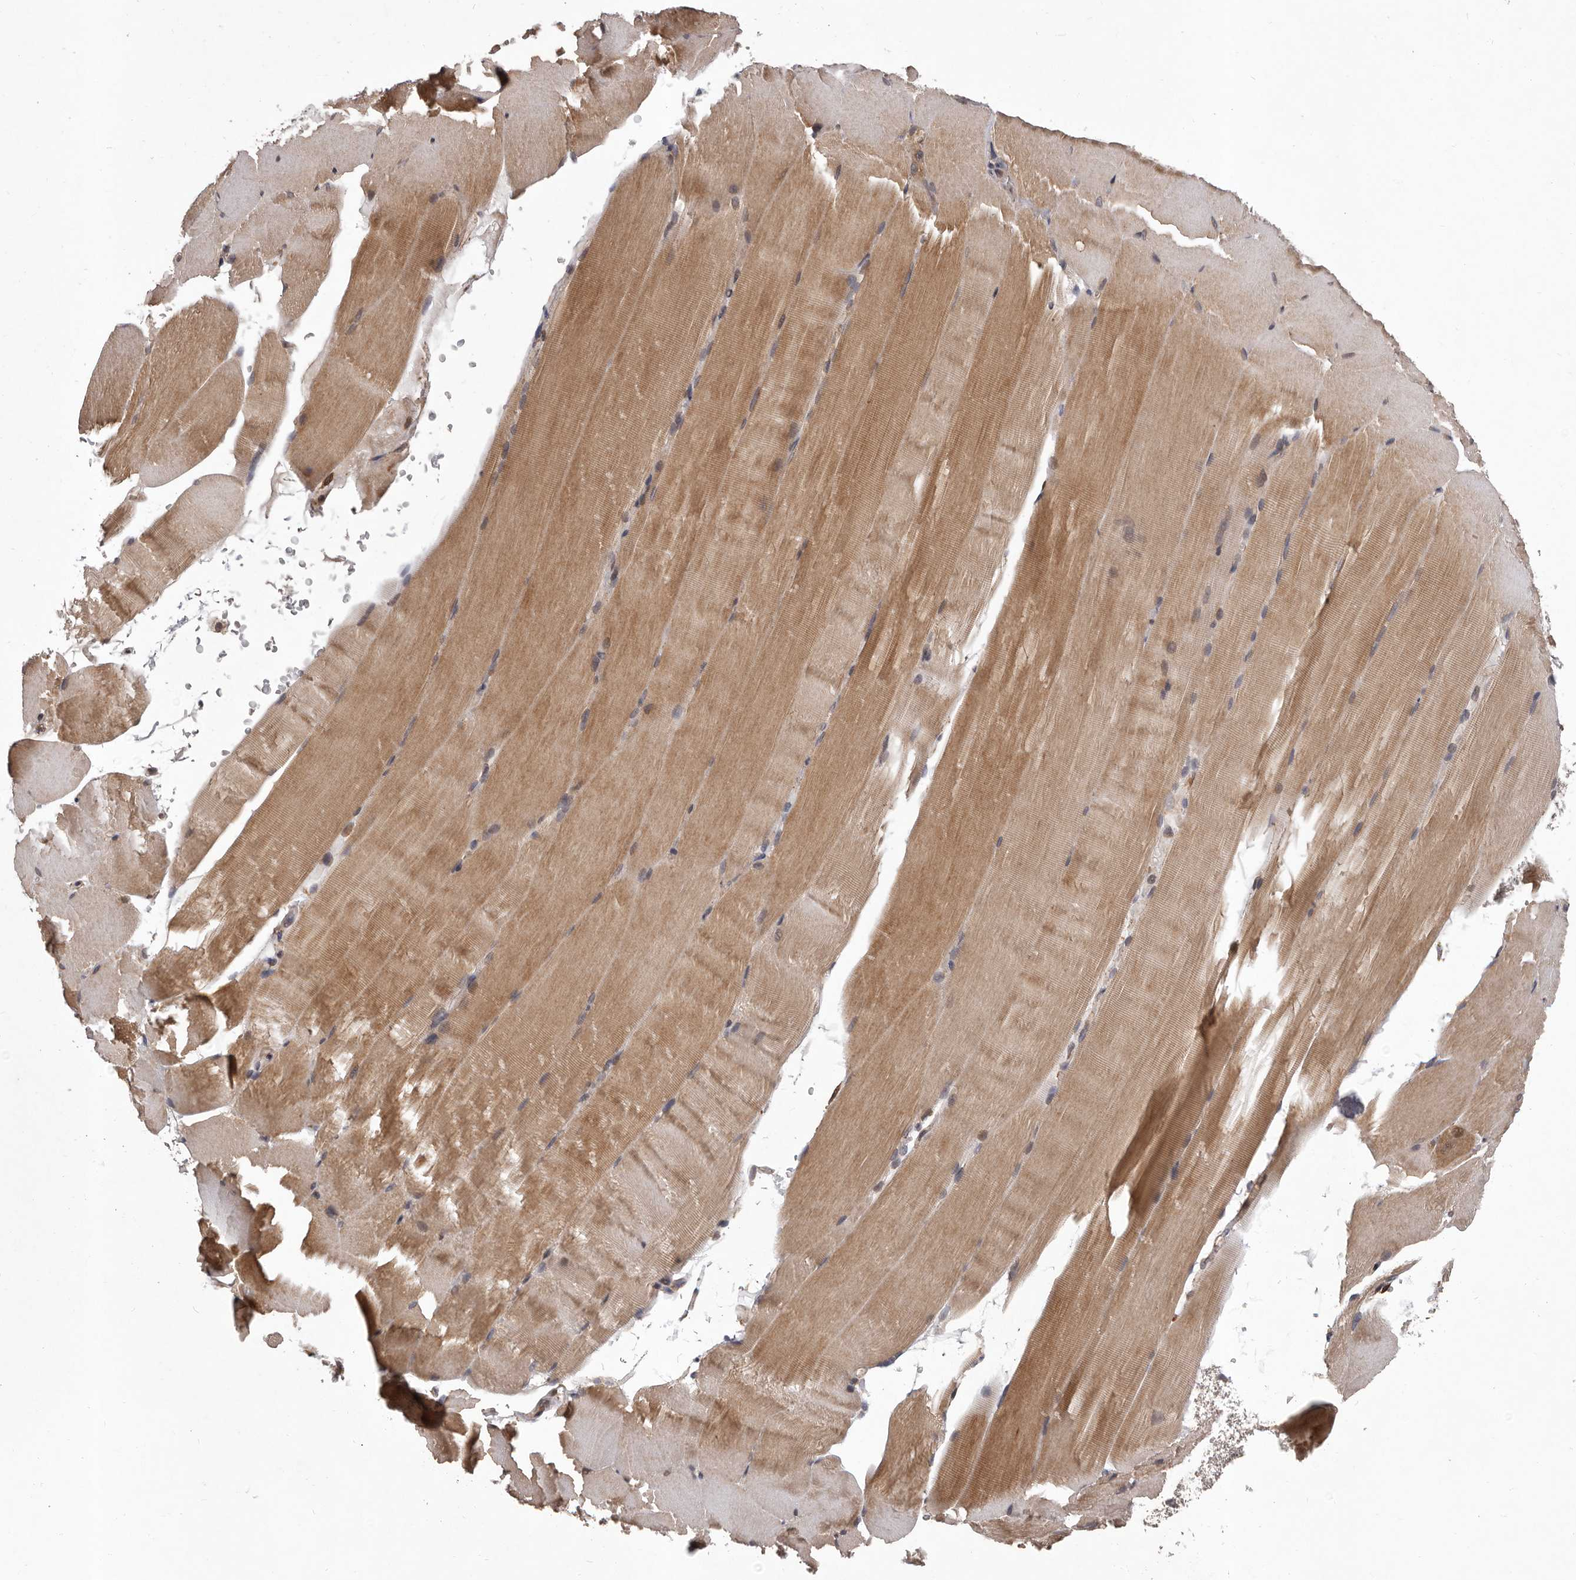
{"staining": {"intensity": "moderate", "quantity": ">75%", "location": "cytoplasmic/membranous"}, "tissue": "skeletal muscle", "cell_type": "Myocytes", "image_type": "normal", "snomed": [{"axis": "morphology", "description": "Normal tissue, NOS"}, {"axis": "topography", "description": "Skeletal muscle"}, {"axis": "topography", "description": "Parathyroid gland"}], "caption": "The immunohistochemical stain highlights moderate cytoplasmic/membranous staining in myocytes of normal skeletal muscle. (Stains: DAB (3,3'-diaminobenzidine) in brown, nuclei in blue, Microscopy: brightfield microscopy at high magnification).", "gene": "GADD45B", "patient": {"sex": "female", "age": 37}}